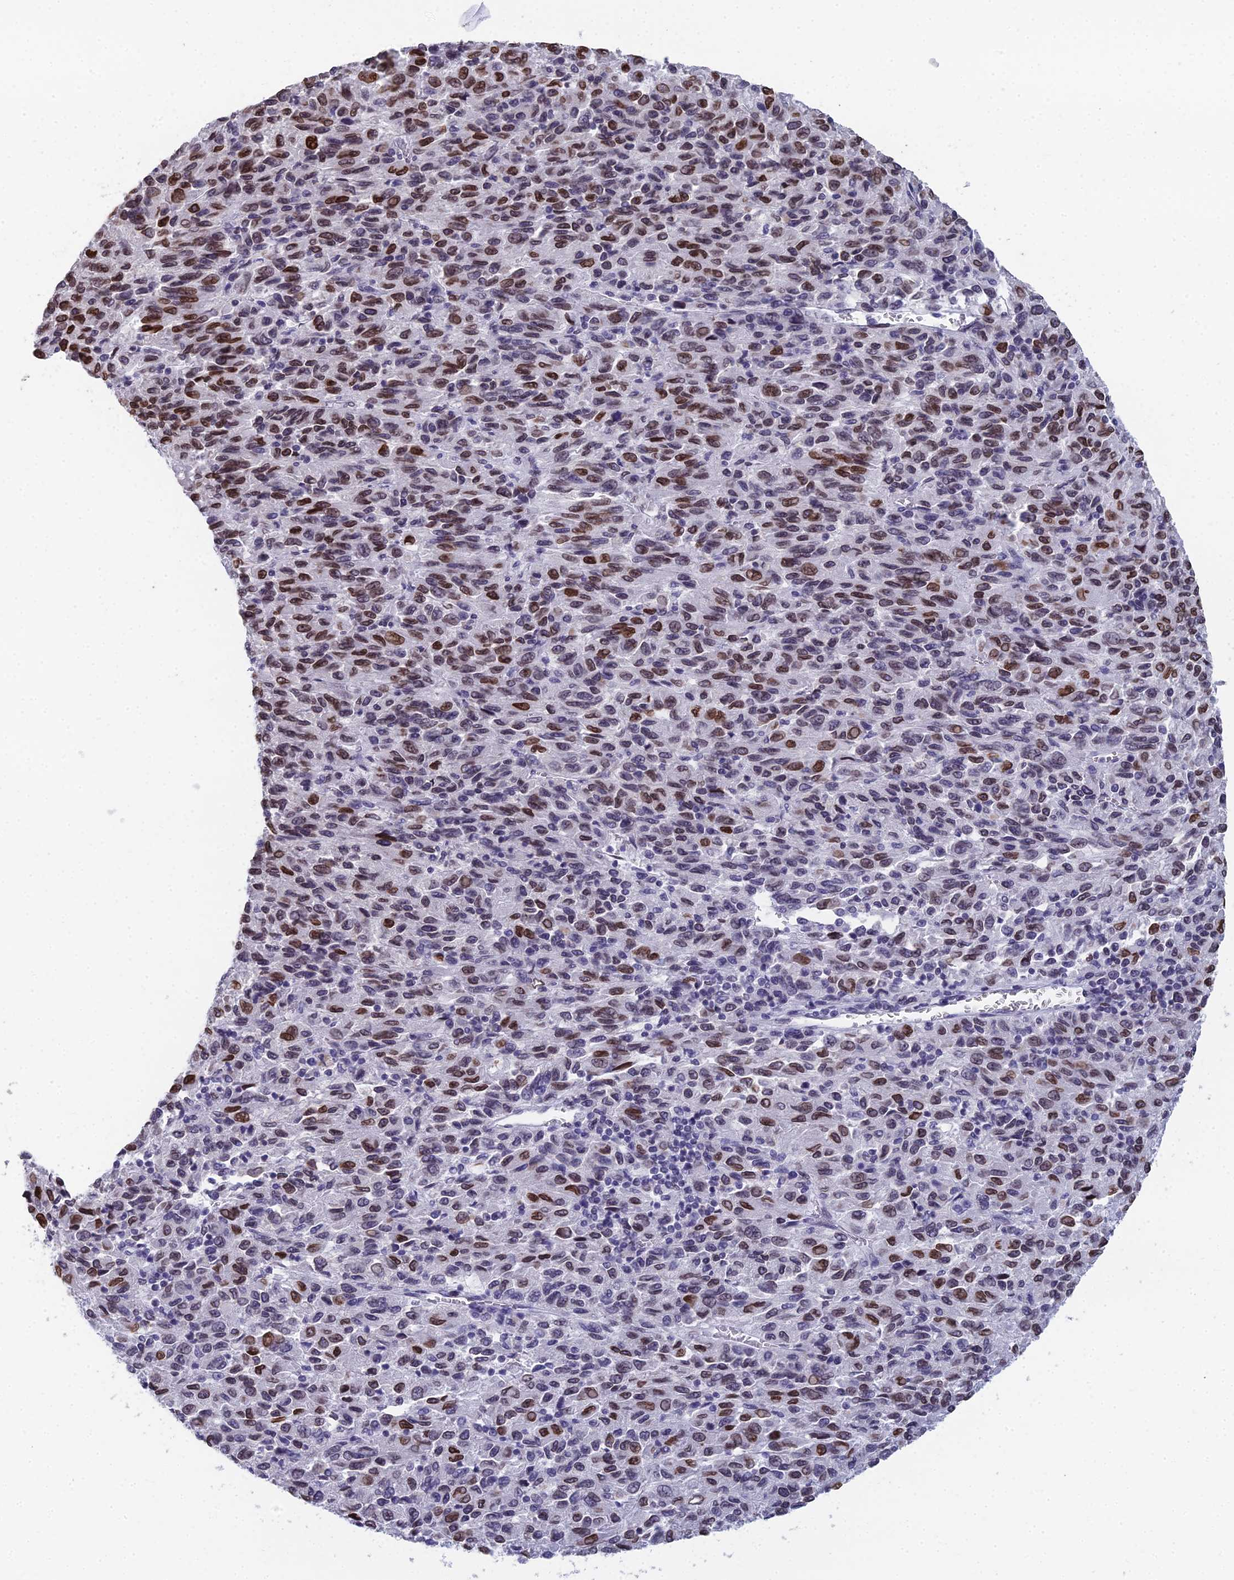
{"staining": {"intensity": "moderate", "quantity": "25%-75%", "location": "nuclear"}, "tissue": "melanoma", "cell_type": "Tumor cells", "image_type": "cancer", "snomed": [{"axis": "morphology", "description": "Malignant melanoma, Metastatic site"}, {"axis": "topography", "description": "Lung"}], "caption": "Protein staining by immunohistochemistry displays moderate nuclear expression in approximately 25%-75% of tumor cells in melanoma. The protein of interest is stained brown, and the nuclei are stained in blue (DAB IHC with brightfield microscopy, high magnification).", "gene": "CCDC97", "patient": {"sex": "male", "age": 64}}